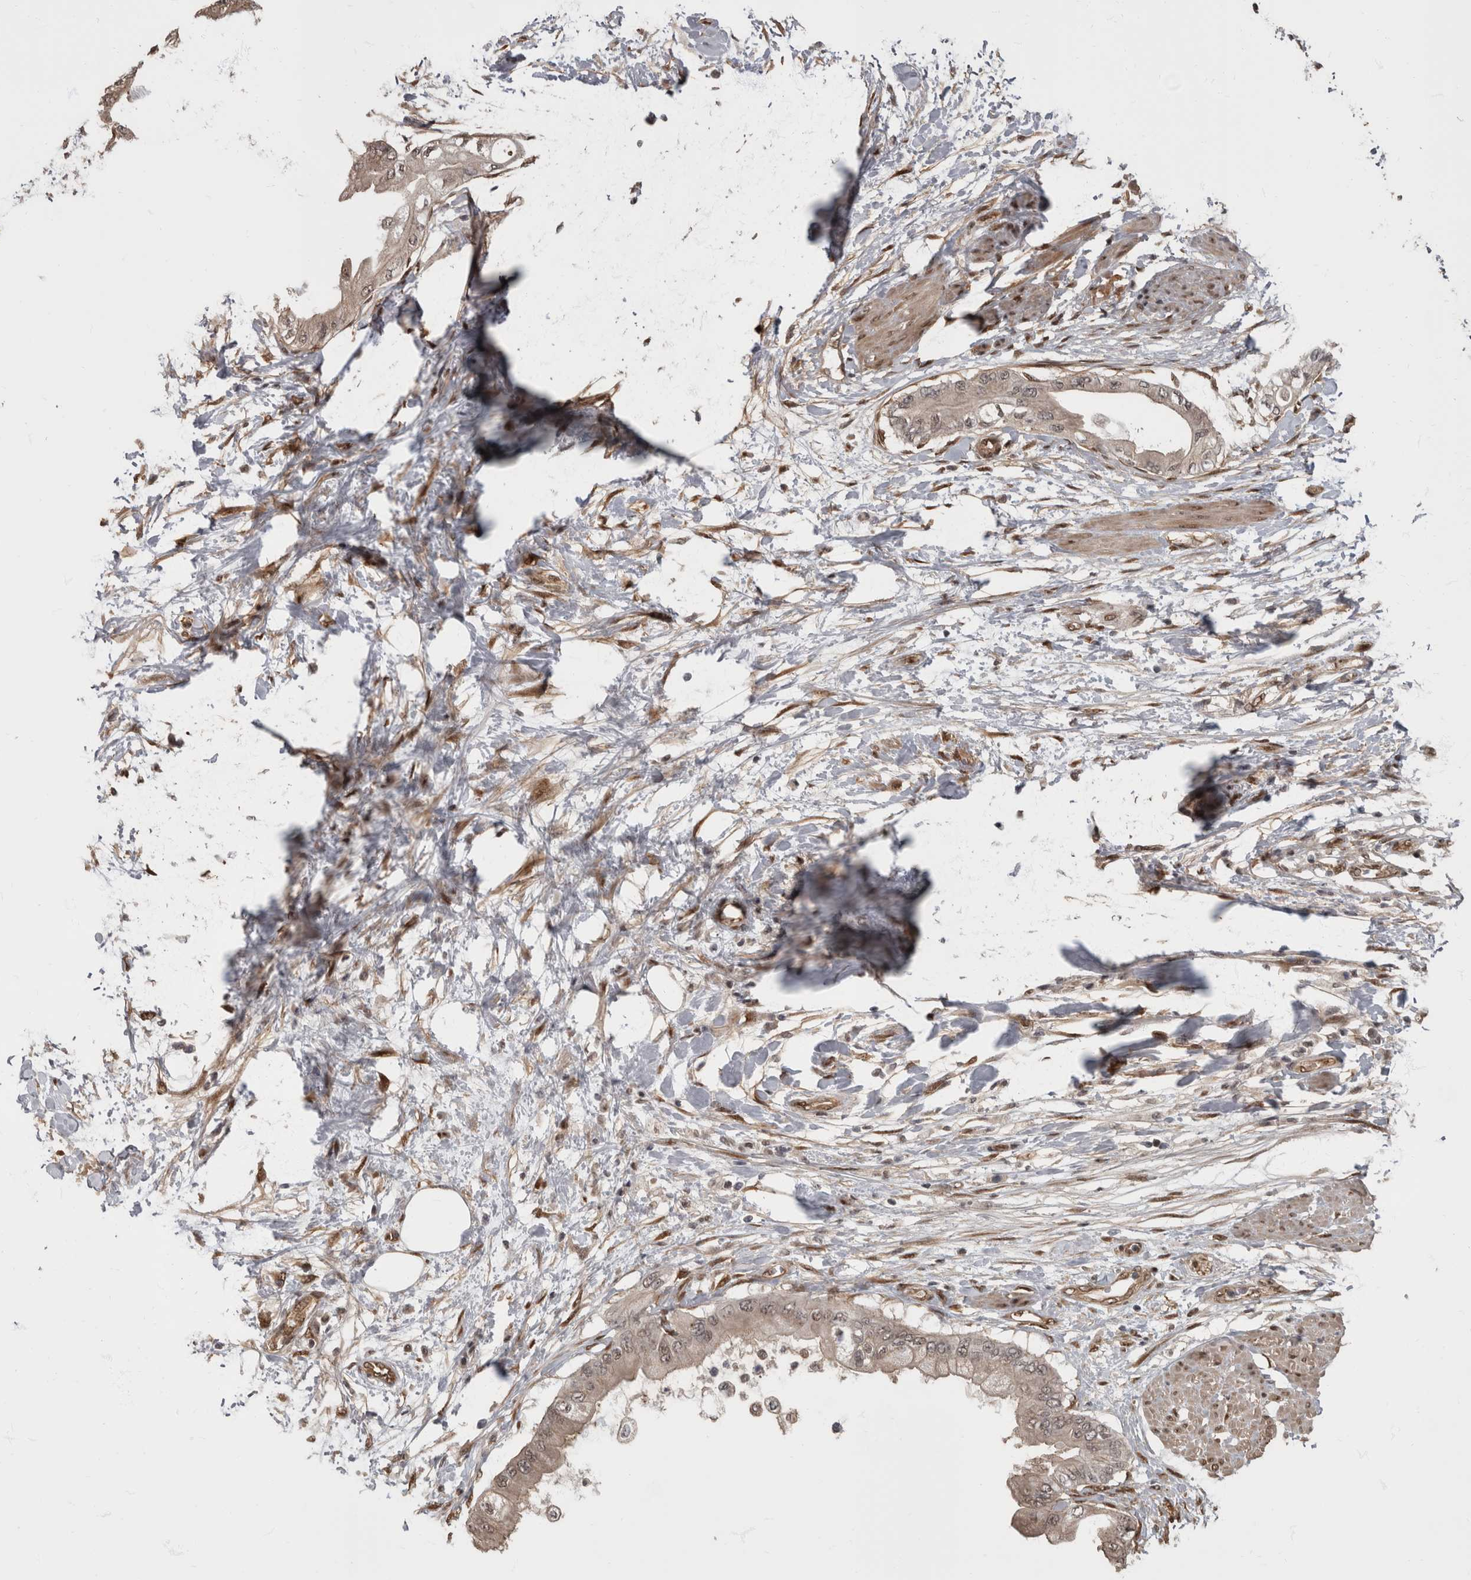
{"staining": {"intensity": "weak", "quantity": "25%-75%", "location": "cytoplasmic/membranous,nuclear"}, "tissue": "pancreatic cancer", "cell_type": "Tumor cells", "image_type": "cancer", "snomed": [{"axis": "morphology", "description": "Normal tissue, NOS"}, {"axis": "morphology", "description": "Adenocarcinoma, NOS"}, {"axis": "topography", "description": "Pancreas"}, {"axis": "topography", "description": "Duodenum"}], "caption": "Pancreatic cancer tissue reveals weak cytoplasmic/membranous and nuclear positivity in approximately 25%-75% of tumor cells", "gene": "AKT3", "patient": {"sex": "female", "age": 60}}